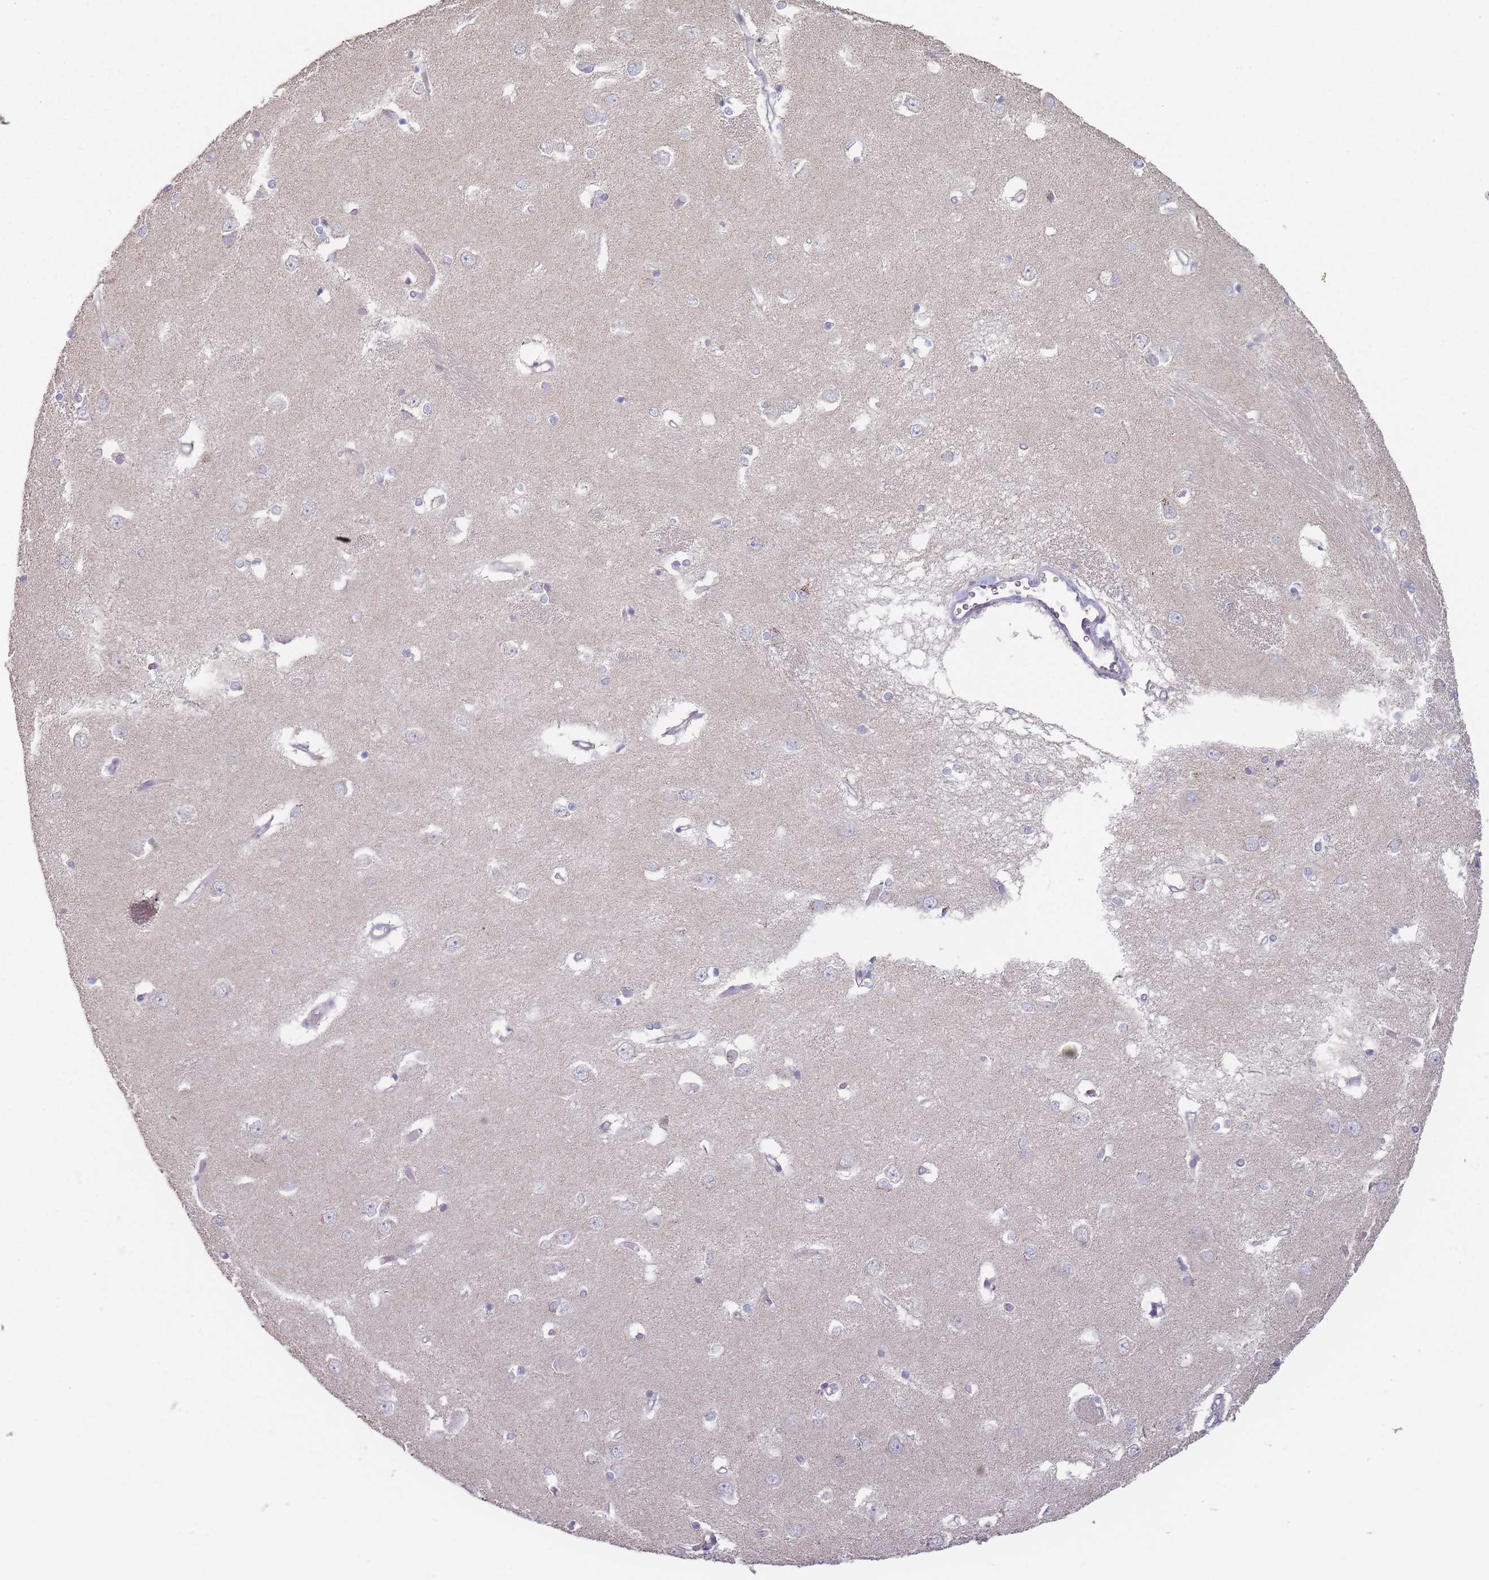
{"staining": {"intensity": "negative", "quantity": "none", "location": "none"}, "tissue": "caudate", "cell_type": "Glial cells", "image_type": "normal", "snomed": [{"axis": "morphology", "description": "Normal tissue, NOS"}, {"axis": "topography", "description": "Lateral ventricle wall"}], "caption": "Glial cells are negative for brown protein staining in normal caudate. Nuclei are stained in blue.", "gene": "AKAIN1", "patient": {"sex": "male", "age": 37}}